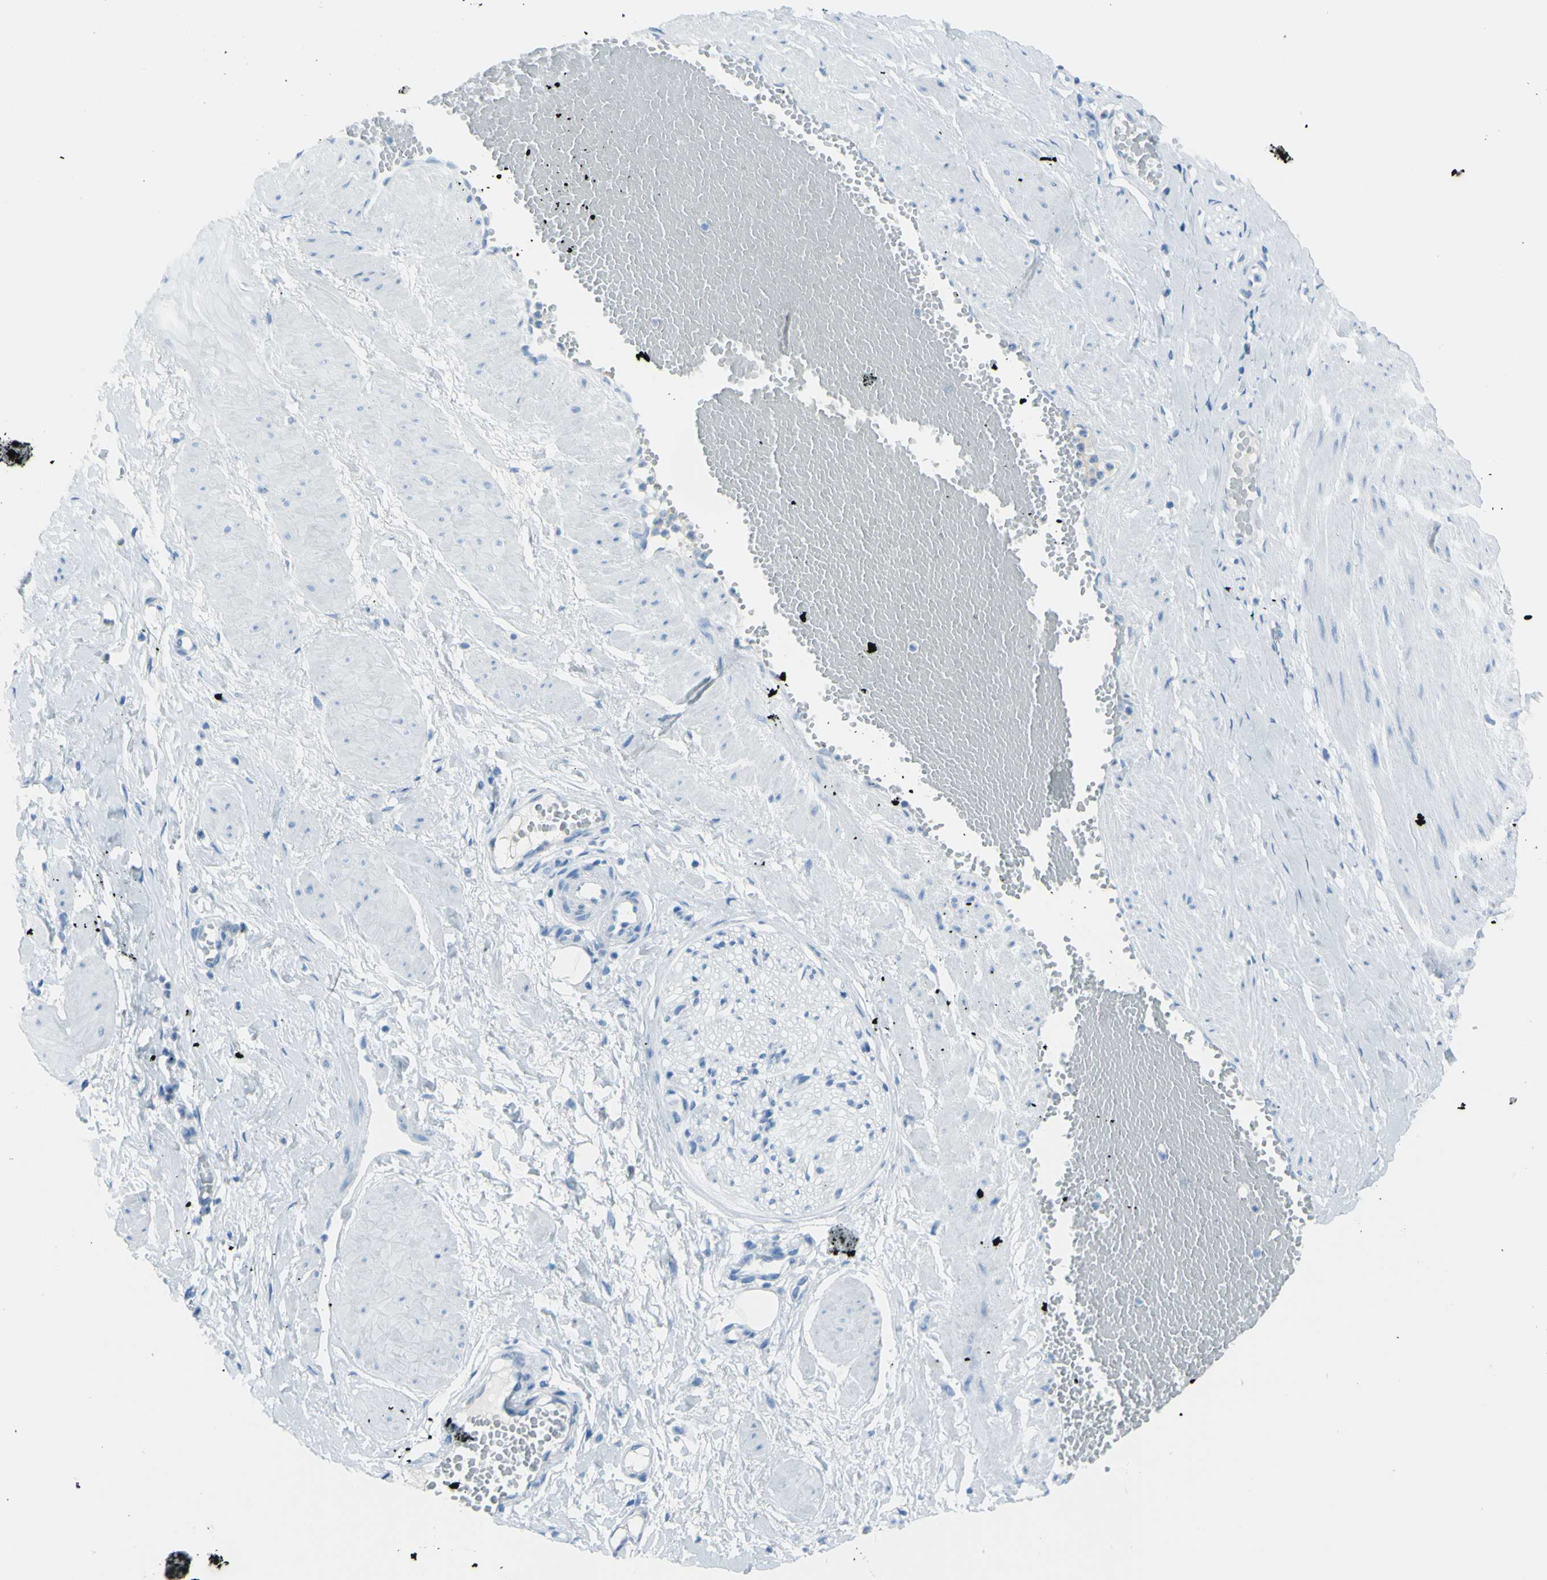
{"staining": {"intensity": "negative", "quantity": "none", "location": "none"}, "tissue": "adipose tissue", "cell_type": "Adipocytes", "image_type": "normal", "snomed": [{"axis": "morphology", "description": "Normal tissue, NOS"}, {"axis": "topography", "description": "Soft tissue"}, {"axis": "topography", "description": "Vascular tissue"}], "caption": "Immunohistochemistry (IHC) of unremarkable human adipose tissue reveals no staining in adipocytes. (Stains: DAB immunohistochemistry with hematoxylin counter stain, Microscopy: brightfield microscopy at high magnification).", "gene": "AFP", "patient": {"sex": "female", "age": 35}}